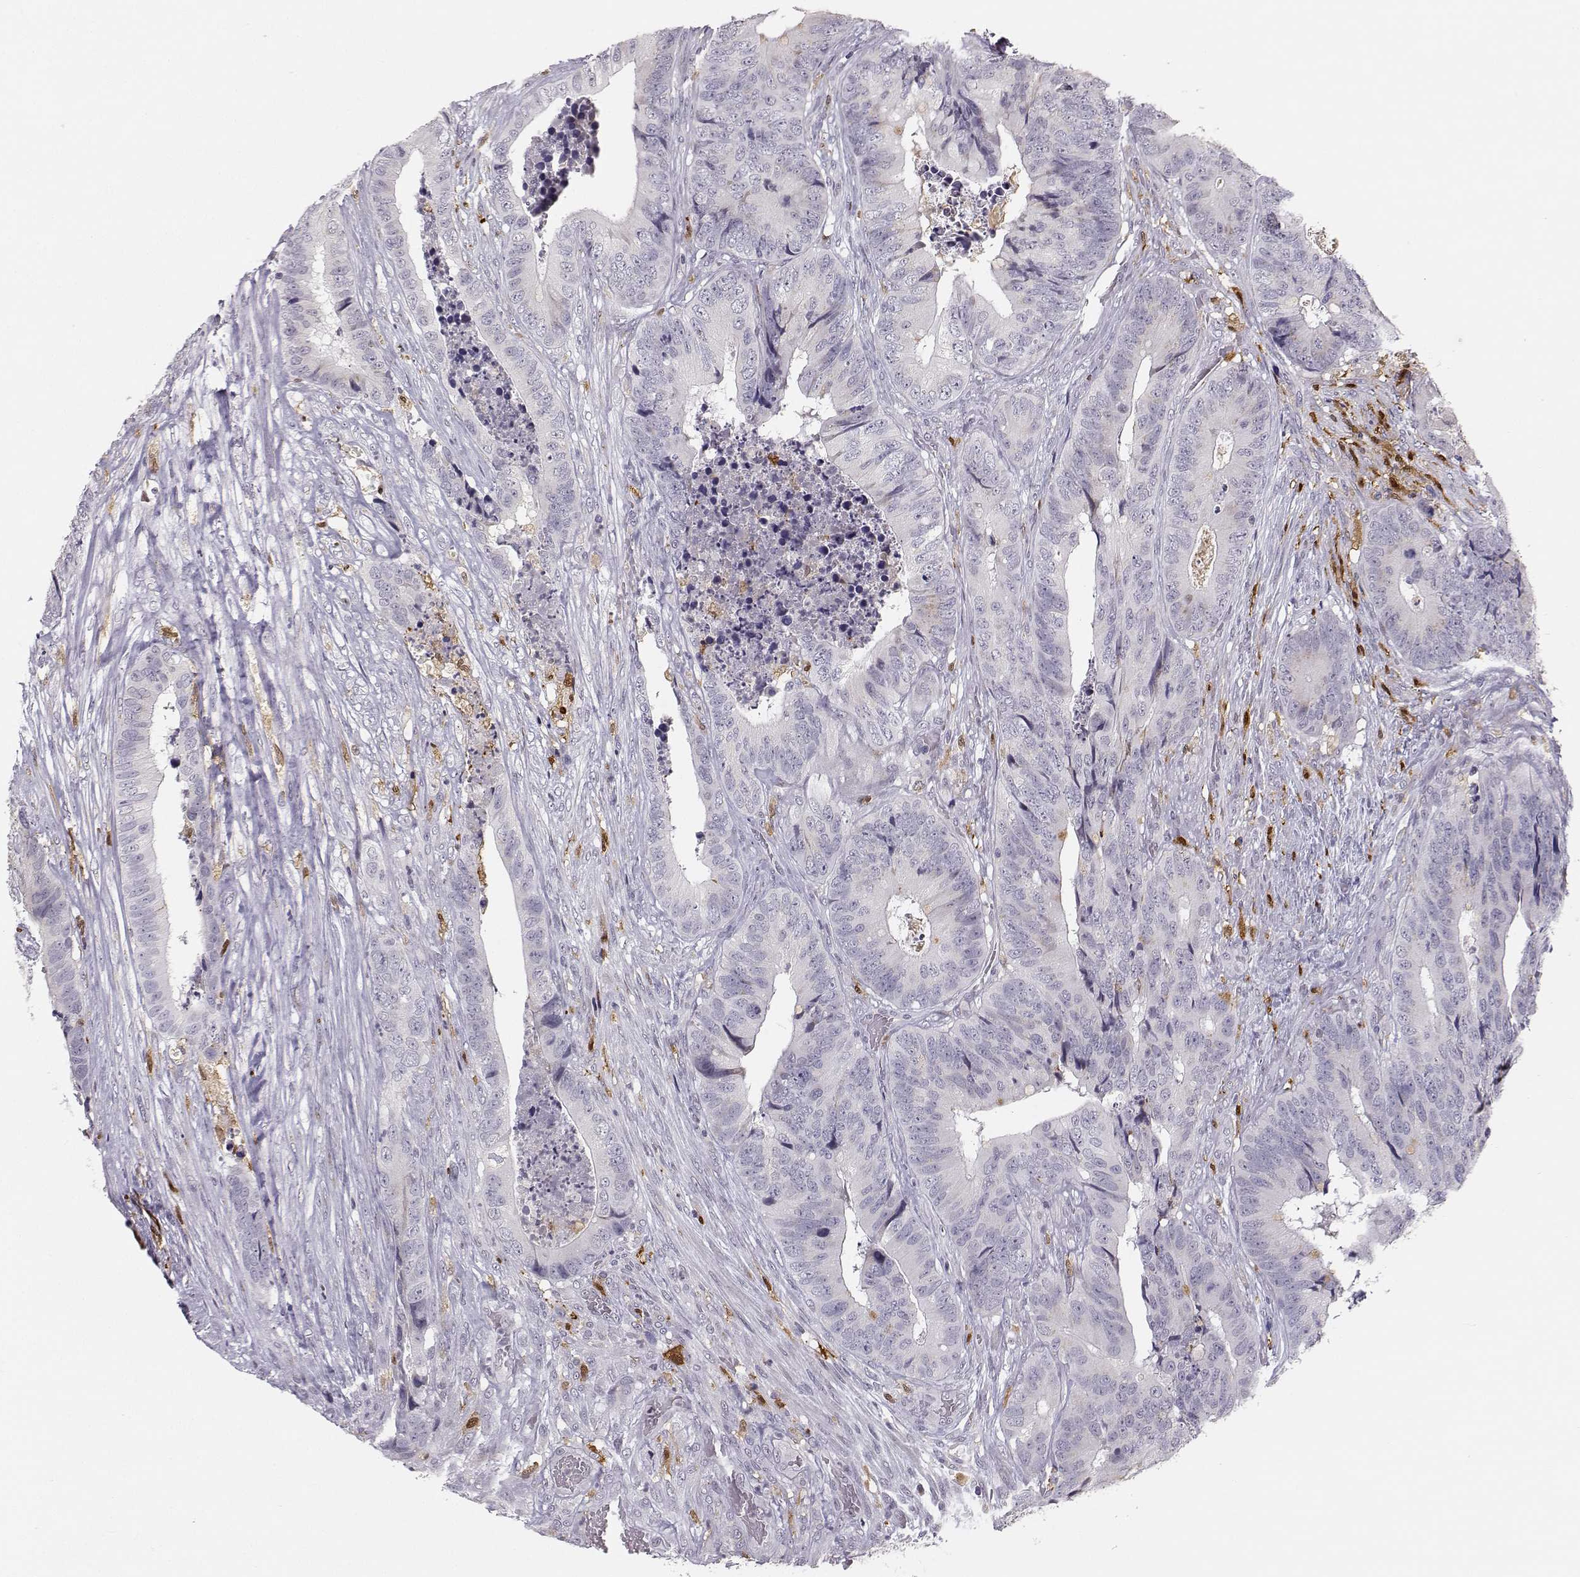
{"staining": {"intensity": "weak", "quantity": "<25%", "location": "cytoplasmic/membranous"}, "tissue": "colorectal cancer", "cell_type": "Tumor cells", "image_type": "cancer", "snomed": [{"axis": "morphology", "description": "Adenocarcinoma, NOS"}, {"axis": "topography", "description": "Colon"}], "caption": "A high-resolution photomicrograph shows IHC staining of colorectal cancer (adenocarcinoma), which demonstrates no significant positivity in tumor cells. (DAB immunohistochemistry (IHC), high magnification).", "gene": "HTR7", "patient": {"sex": "male", "age": 84}}